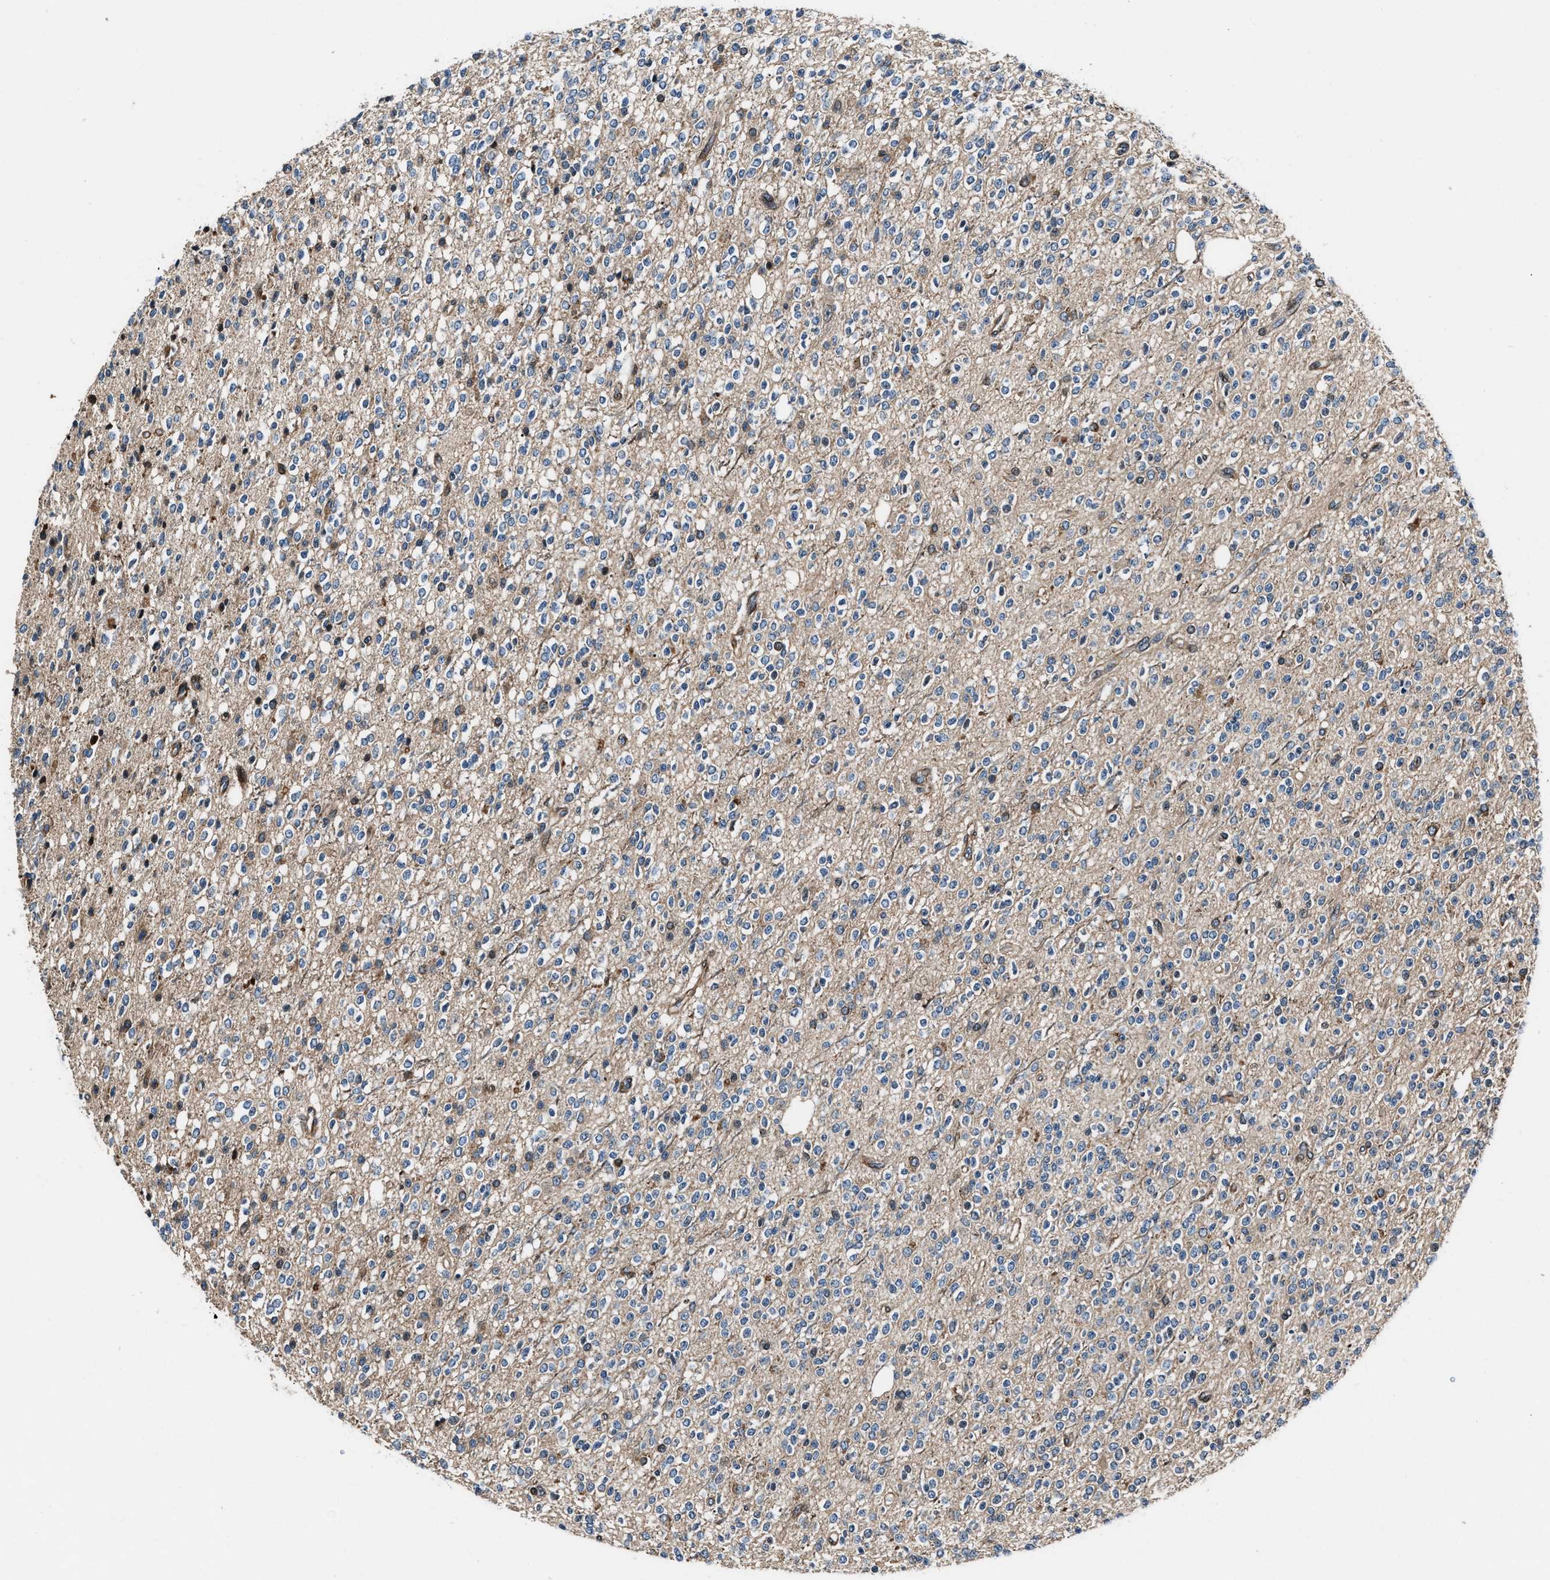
{"staining": {"intensity": "negative", "quantity": "none", "location": "none"}, "tissue": "glioma", "cell_type": "Tumor cells", "image_type": "cancer", "snomed": [{"axis": "morphology", "description": "Glioma, malignant, High grade"}, {"axis": "topography", "description": "Brain"}], "caption": "Malignant glioma (high-grade) was stained to show a protein in brown. There is no significant positivity in tumor cells.", "gene": "DYNC2I1", "patient": {"sex": "male", "age": 34}}